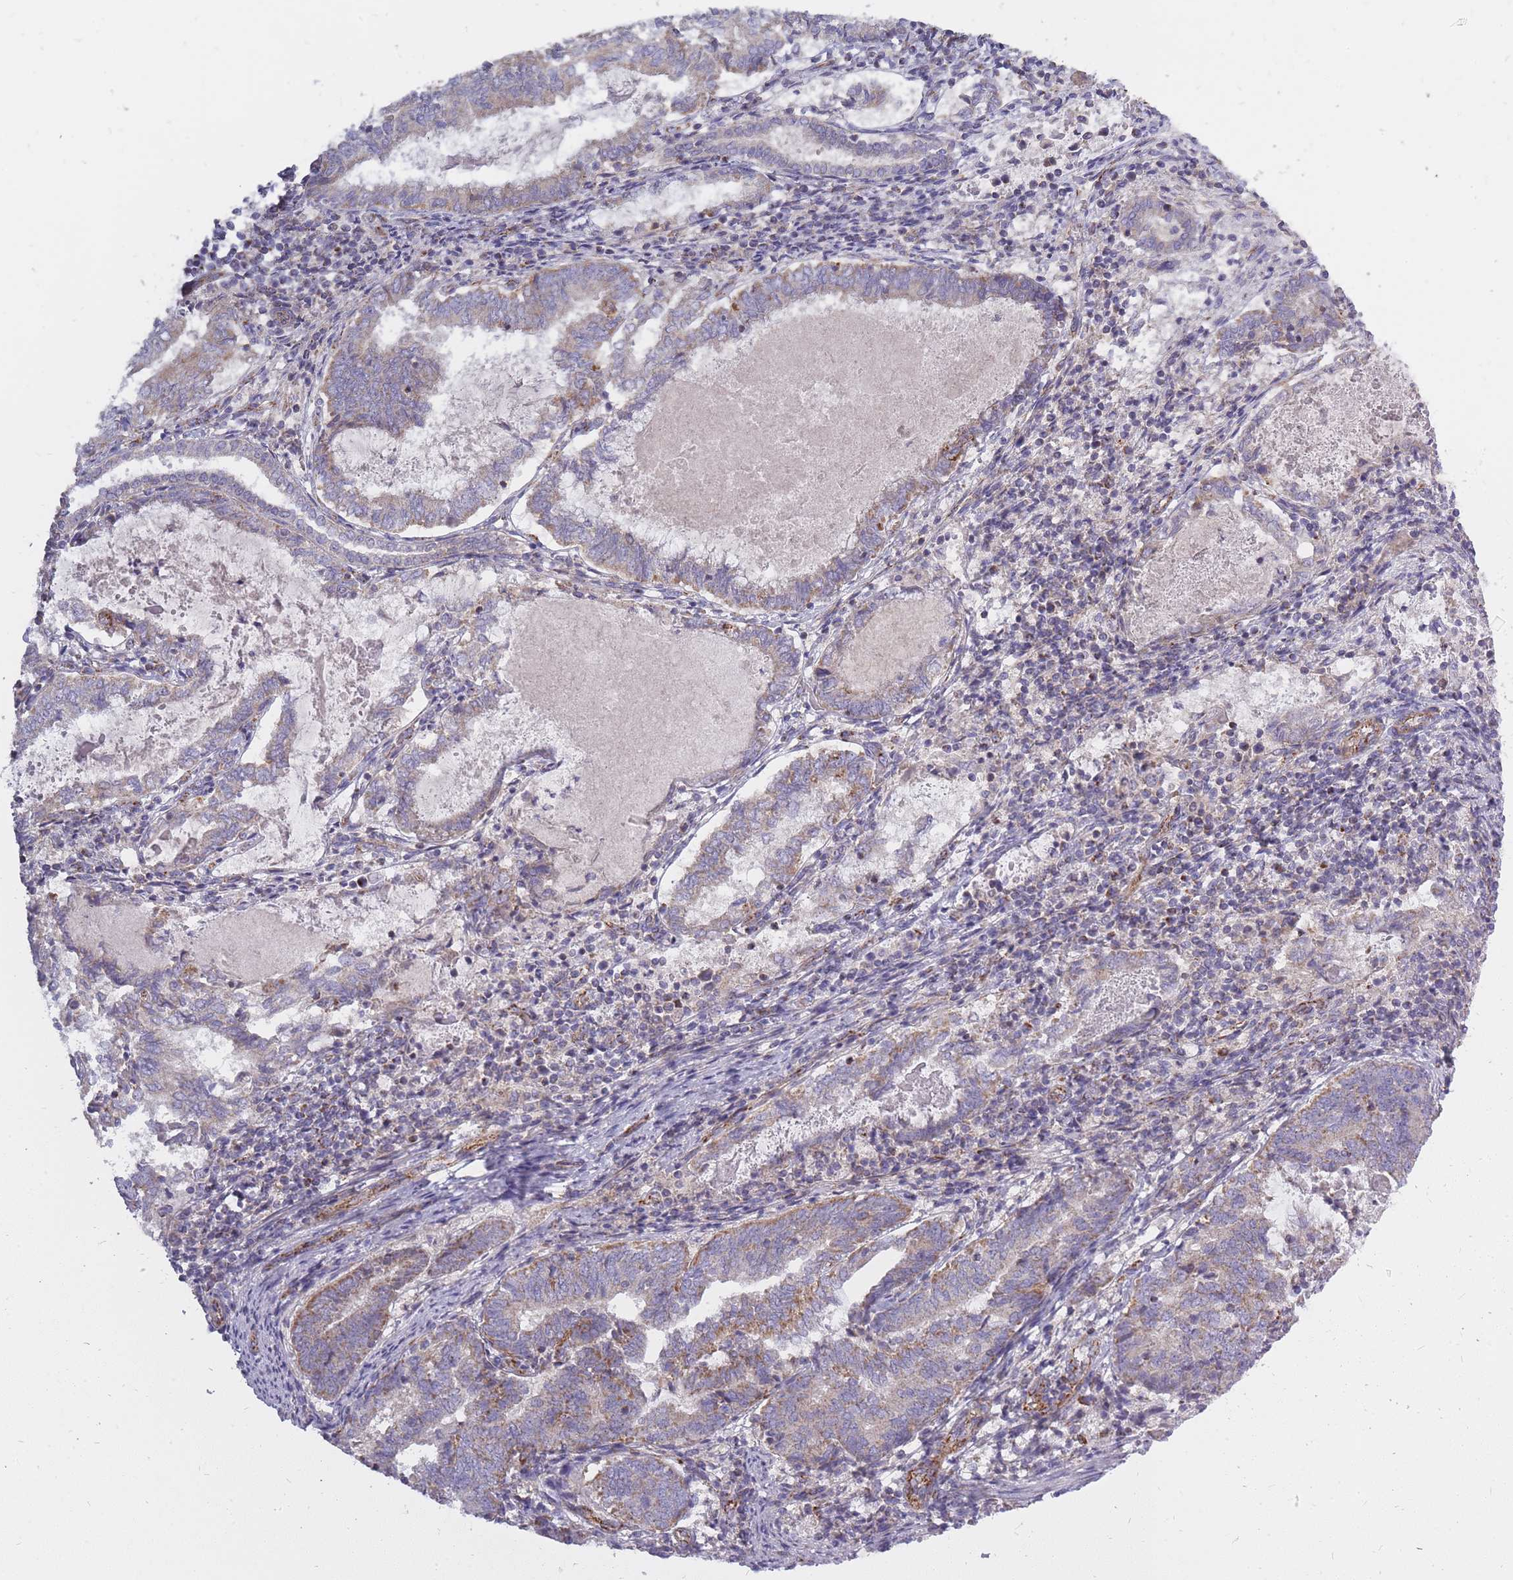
{"staining": {"intensity": "moderate", "quantity": "25%-75%", "location": "cytoplasmic/membranous"}, "tissue": "endometrial cancer", "cell_type": "Tumor cells", "image_type": "cancer", "snomed": [{"axis": "morphology", "description": "Adenocarcinoma, NOS"}, {"axis": "topography", "description": "Endometrium"}], "caption": "Protein positivity by immunohistochemistry (IHC) exhibits moderate cytoplasmic/membranous staining in approximately 25%-75% of tumor cells in endometrial adenocarcinoma.", "gene": "ALKBH4", "patient": {"sex": "female", "age": 80}}